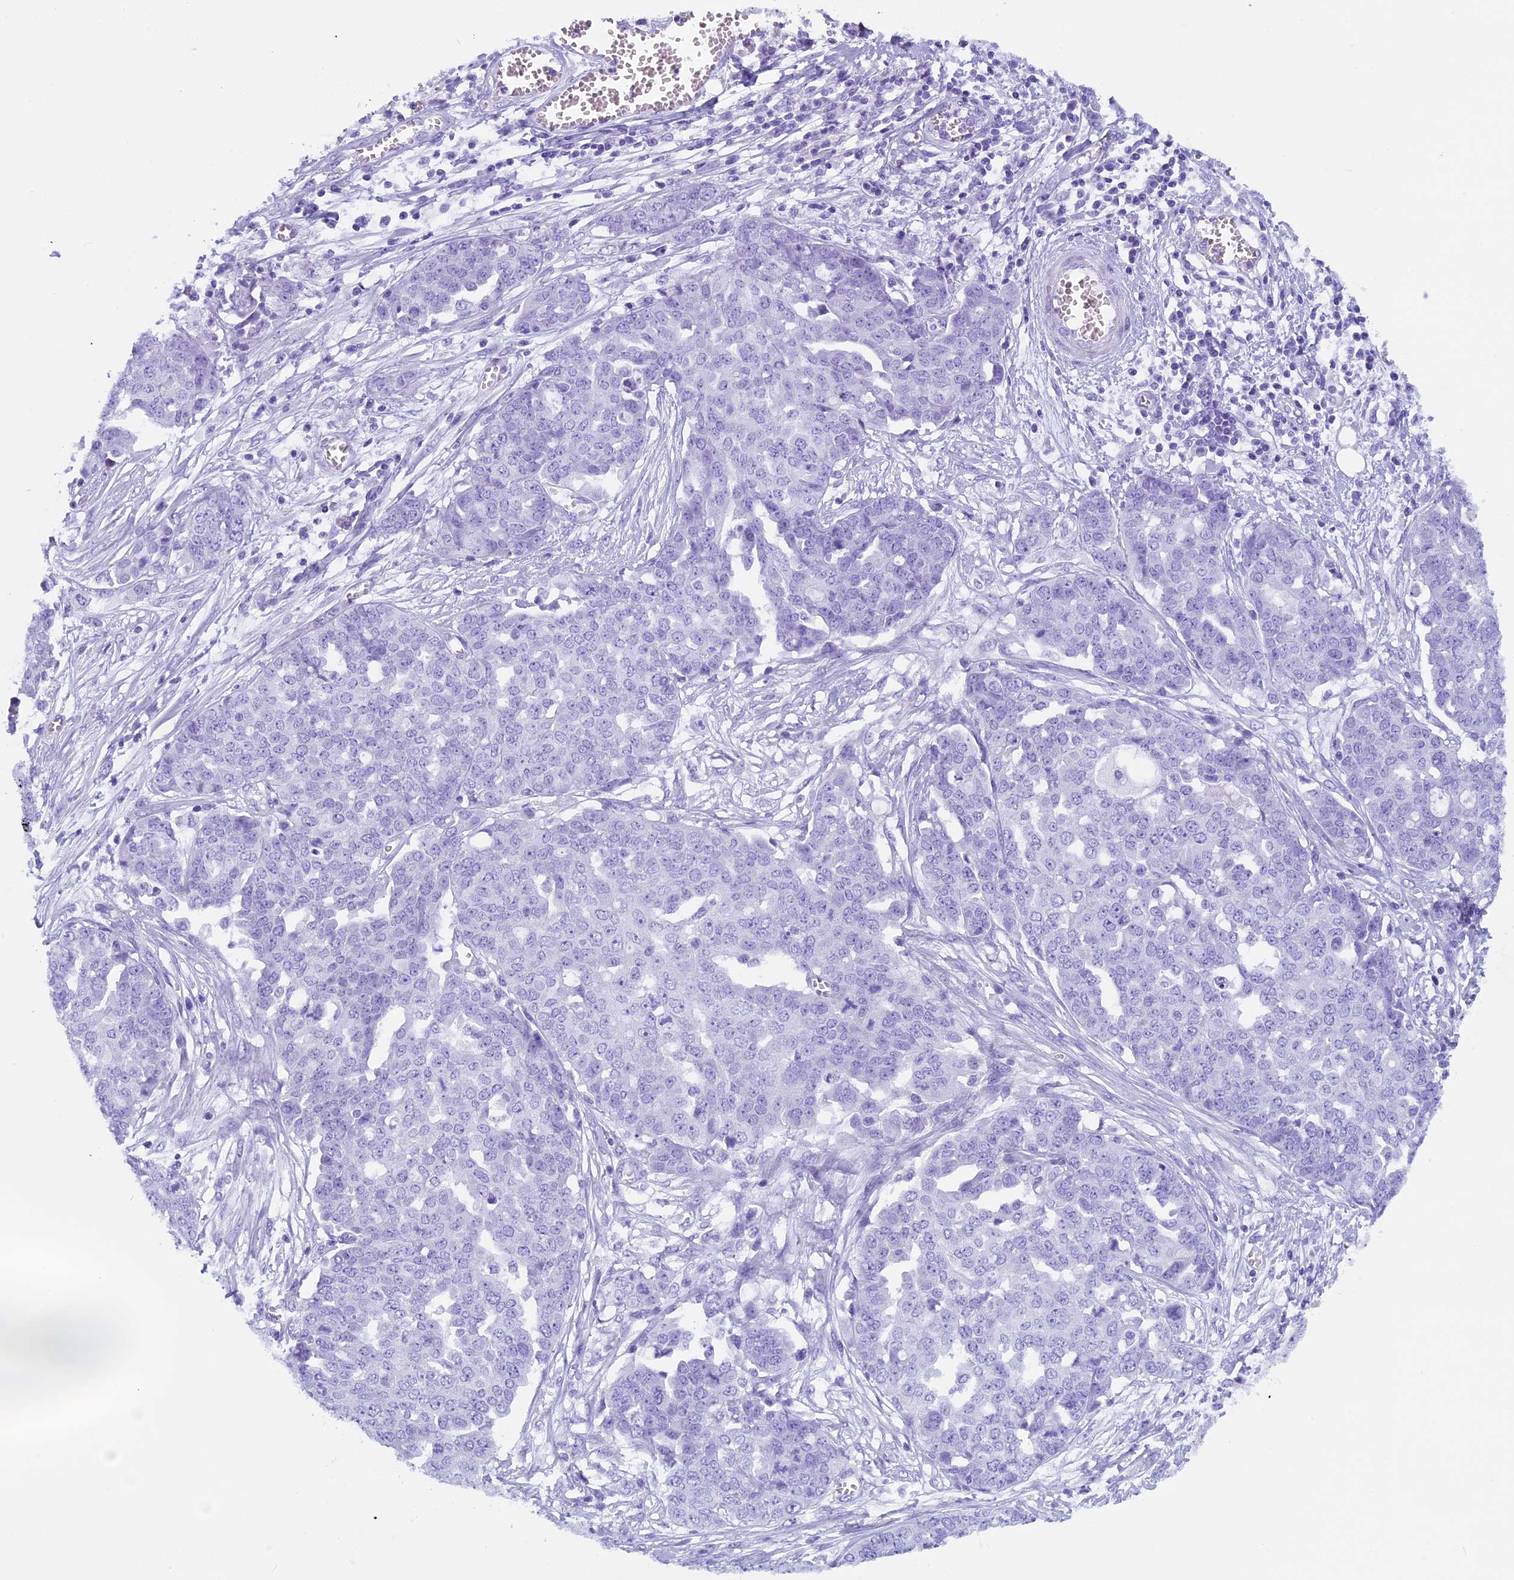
{"staining": {"intensity": "negative", "quantity": "none", "location": "none"}, "tissue": "ovarian cancer", "cell_type": "Tumor cells", "image_type": "cancer", "snomed": [{"axis": "morphology", "description": "Cystadenocarcinoma, serous, NOS"}, {"axis": "topography", "description": "Soft tissue"}, {"axis": "topography", "description": "Ovary"}], "caption": "IHC histopathology image of neoplastic tissue: ovarian cancer stained with DAB (3,3'-diaminobenzidine) displays no significant protein staining in tumor cells.", "gene": "ZNF563", "patient": {"sex": "female", "age": 57}}